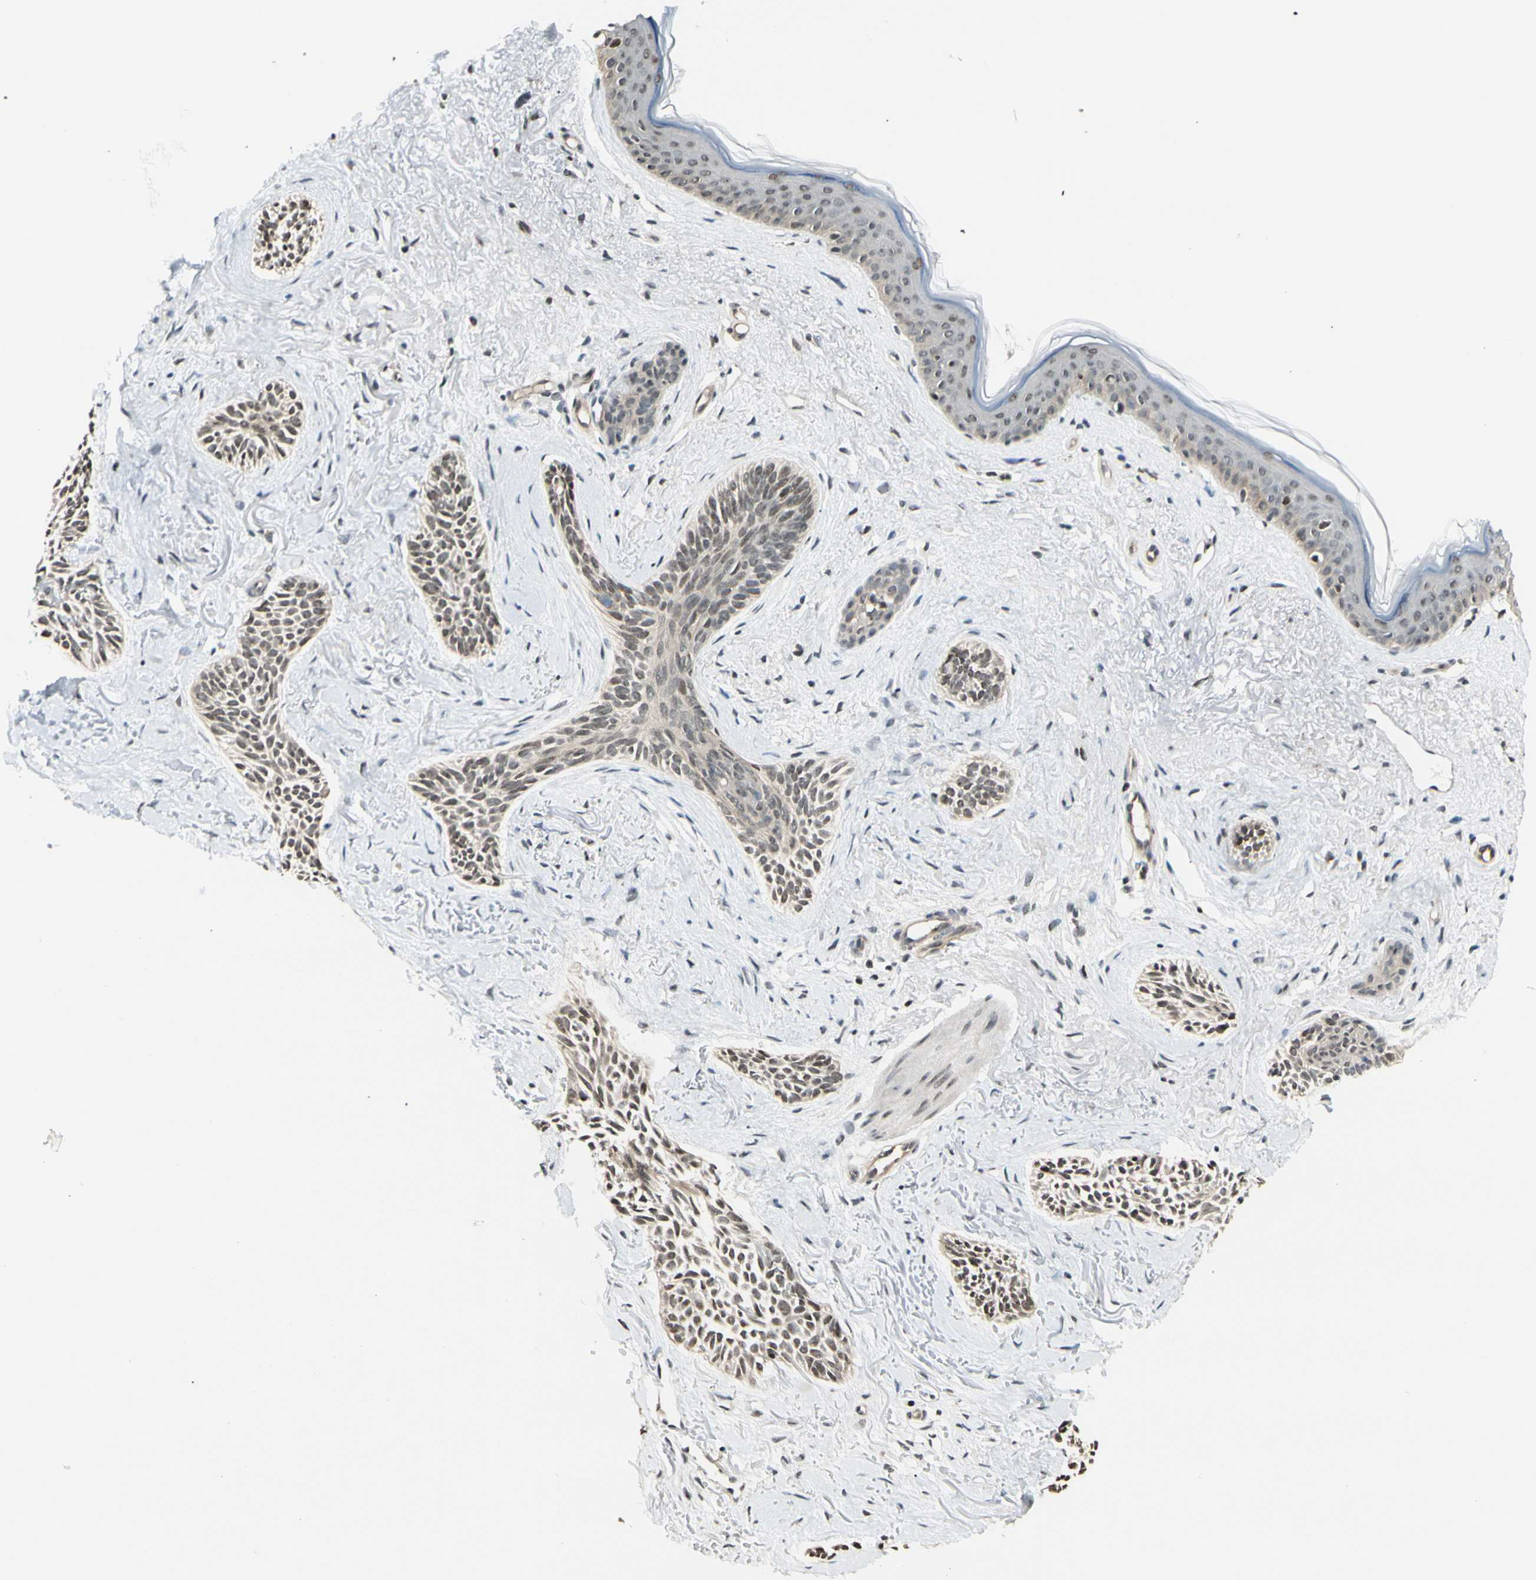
{"staining": {"intensity": "moderate", "quantity": ">75%", "location": "nuclear"}, "tissue": "skin cancer", "cell_type": "Tumor cells", "image_type": "cancer", "snomed": [{"axis": "morphology", "description": "Normal tissue, NOS"}, {"axis": "morphology", "description": "Basal cell carcinoma"}, {"axis": "topography", "description": "Skin"}], "caption": "Approximately >75% of tumor cells in skin cancer (basal cell carcinoma) show moderate nuclear protein expression as visualized by brown immunohistochemical staining.", "gene": "SUFU", "patient": {"sex": "female", "age": 84}}